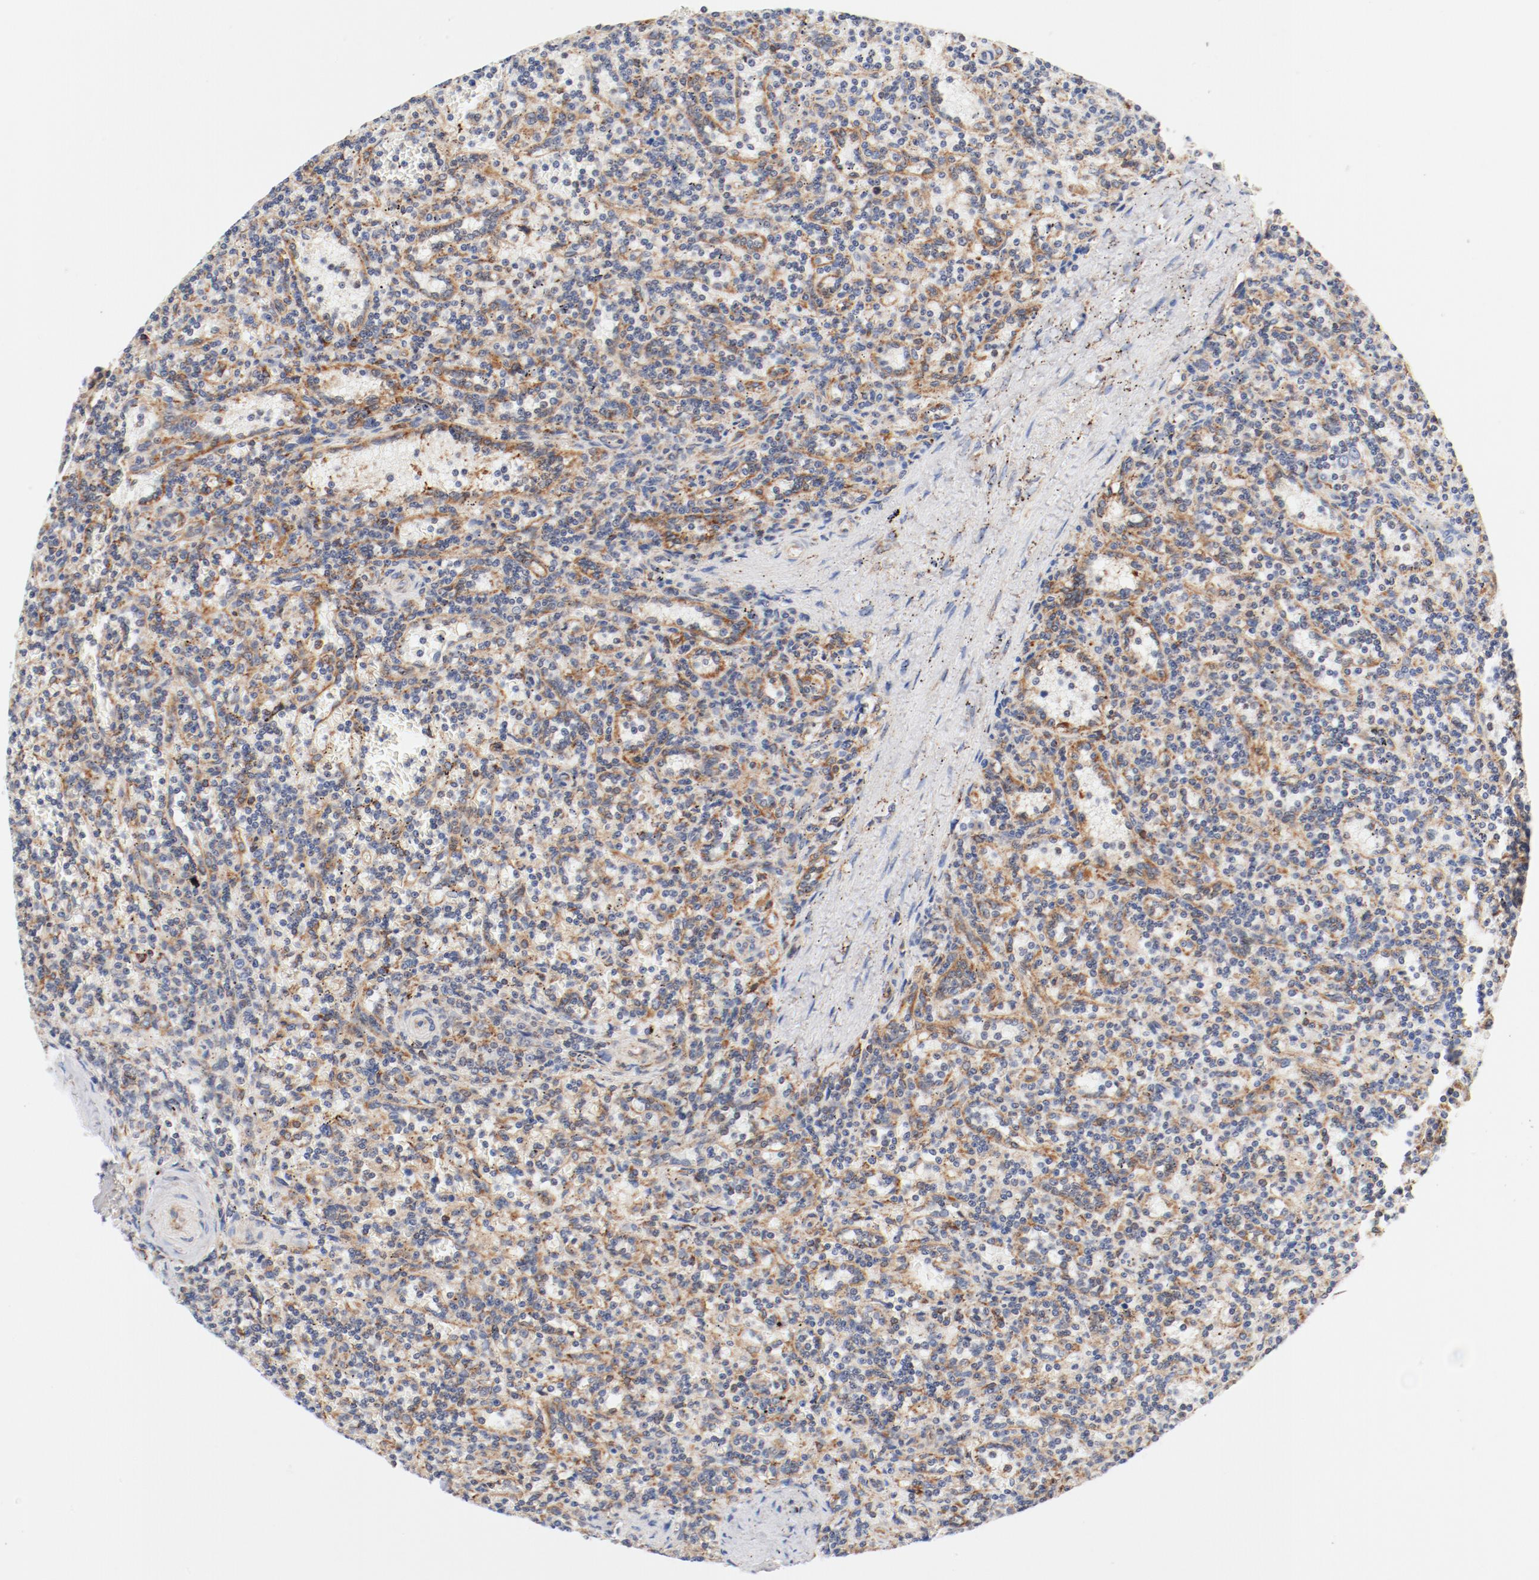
{"staining": {"intensity": "negative", "quantity": "none", "location": "none"}, "tissue": "lymphoma", "cell_type": "Tumor cells", "image_type": "cancer", "snomed": [{"axis": "morphology", "description": "Malignant lymphoma, non-Hodgkin's type, Low grade"}, {"axis": "topography", "description": "Spleen"}], "caption": "Image shows no protein positivity in tumor cells of malignant lymphoma, non-Hodgkin's type (low-grade) tissue. (Brightfield microscopy of DAB (3,3'-diaminobenzidine) IHC at high magnification).", "gene": "PDPK1", "patient": {"sex": "male", "age": 73}}